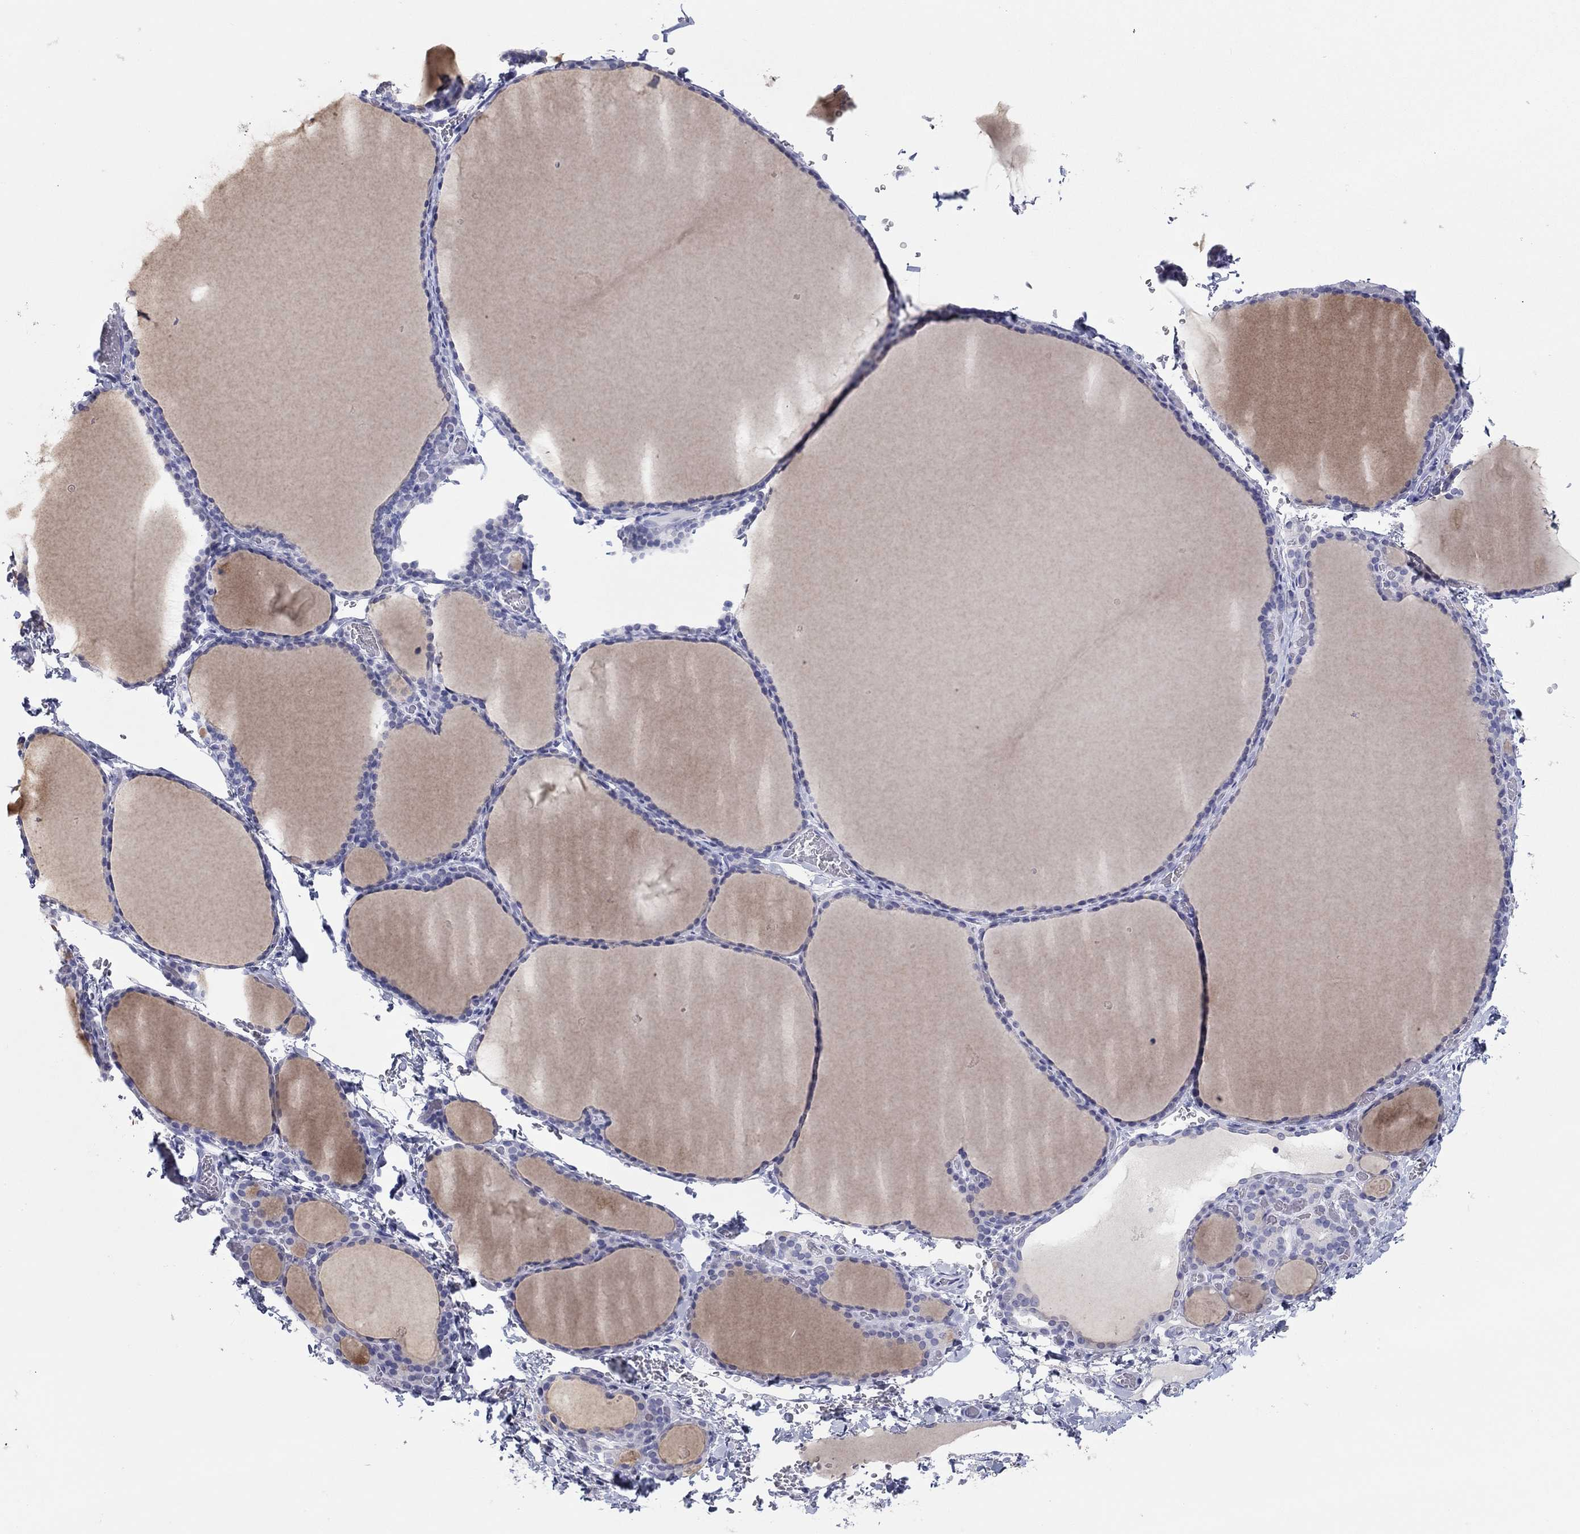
{"staining": {"intensity": "negative", "quantity": "none", "location": "none"}, "tissue": "thyroid gland", "cell_type": "Glandular cells", "image_type": "normal", "snomed": [{"axis": "morphology", "description": "Normal tissue, NOS"}, {"axis": "morphology", "description": "Hyperplasia, NOS"}, {"axis": "topography", "description": "Thyroid gland"}], "caption": "The histopathology image exhibits no significant expression in glandular cells of thyroid gland.", "gene": "CPNE6", "patient": {"sex": "female", "age": 27}}